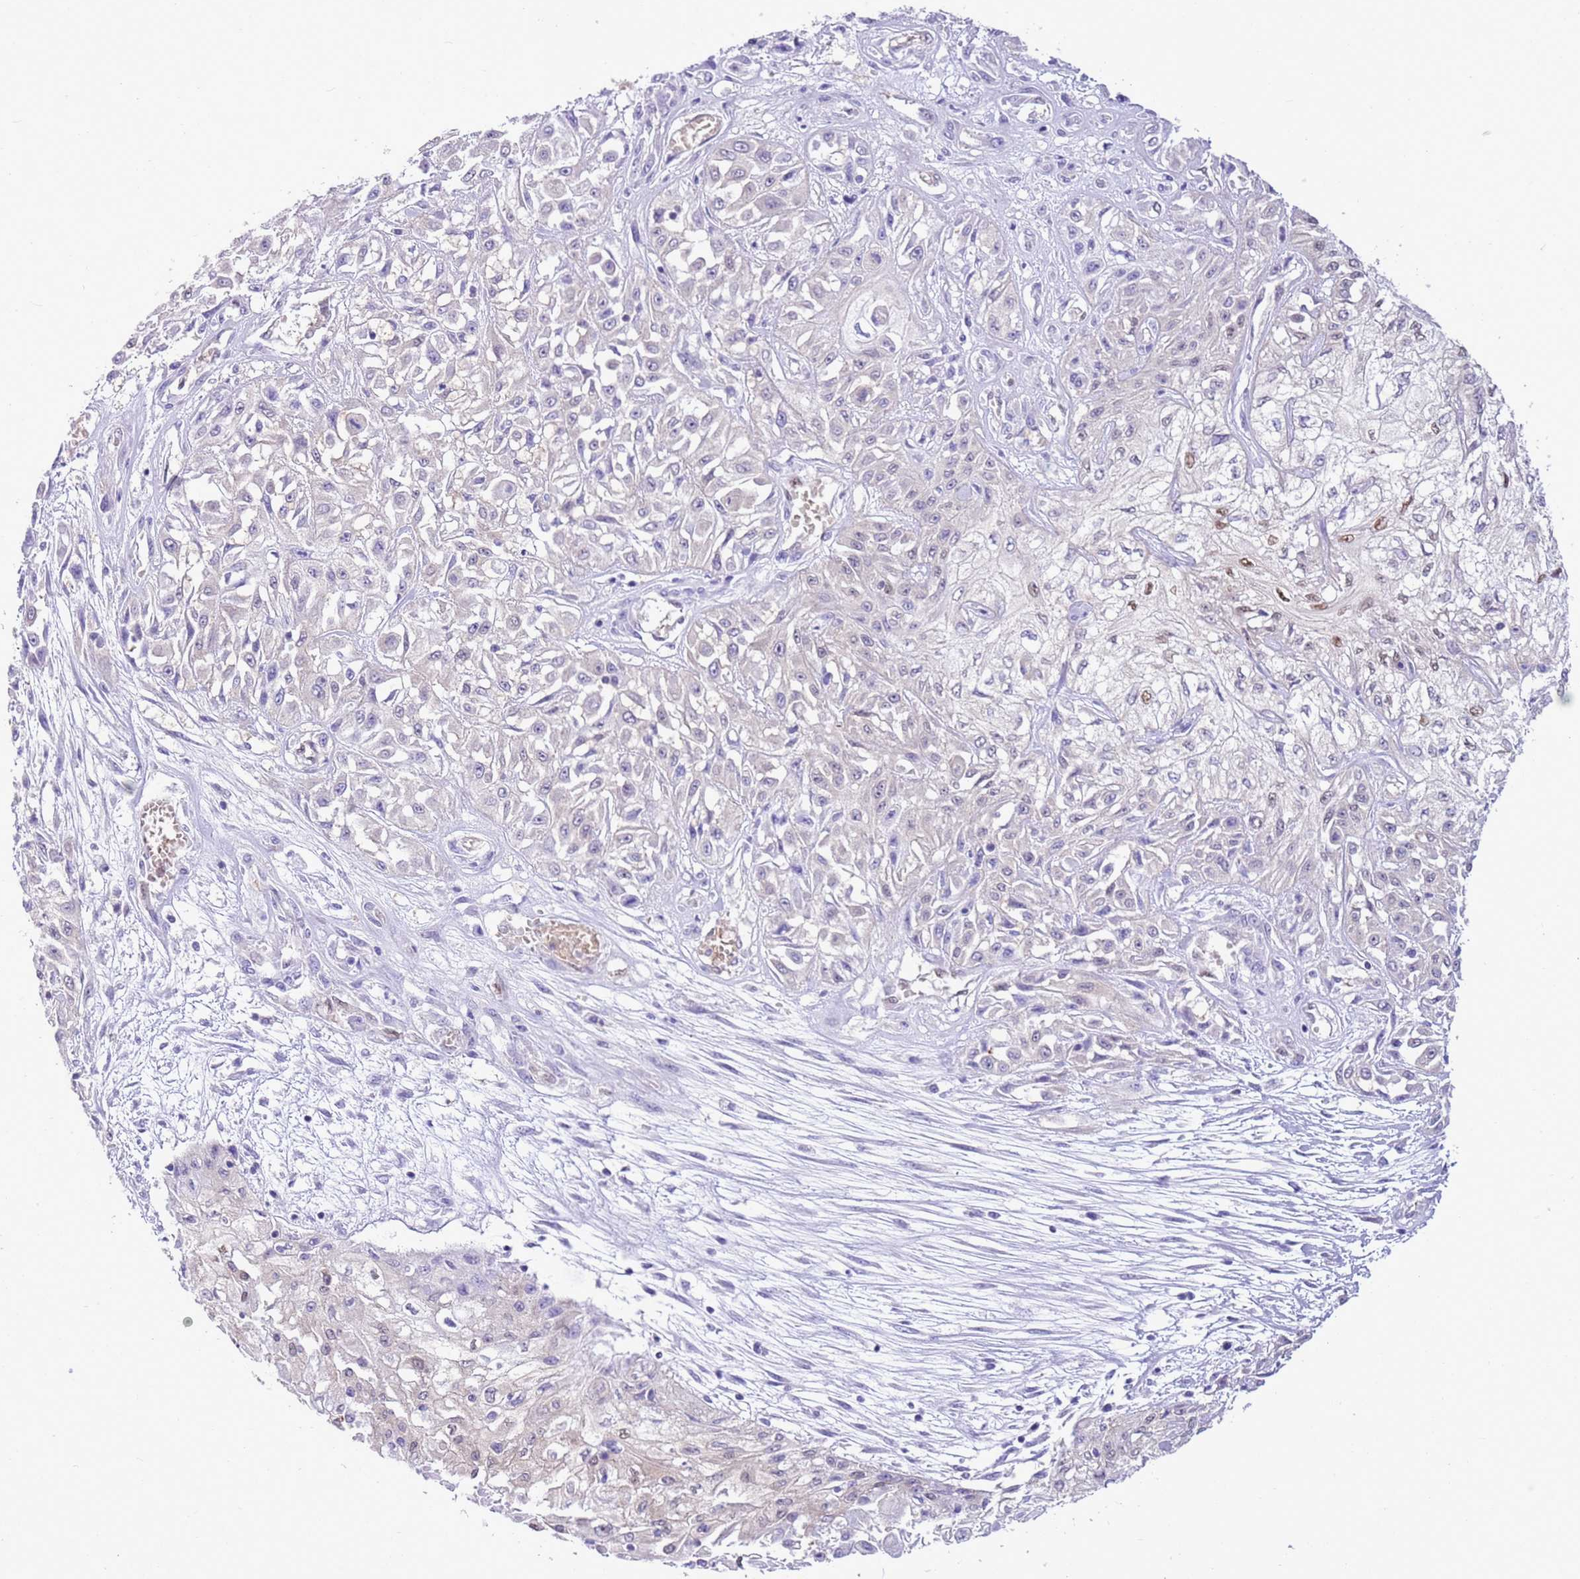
{"staining": {"intensity": "weak", "quantity": "25%-75%", "location": "nuclear"}, "tissue": "skin cancer", "cell_type": "Tumor cells", "image_type": "cancer", "snomed": [{"axis": "morphology", "description": "Squamous cell carcinoma, NOS"}, {"axis": "morphology", "description": "Squamous cell carcinoma, metastatic, NOS"}, {"axis": "topography", "description": "Skin"}, {"axis": "topography", "description": "Lymph node"}], "caption": "Immunohistochemical staining of skin cancer (squamous cell carcinoma) reveals weak nuclear protein staining in about 25%-75% of tumor cells. The staining is performed using DAB brown chromogen to label protein expression. The nuclei are counter-stained blue using hematoxylin.", "gene": "DDI2", "patient": {"sex": "male", "age": 75}}